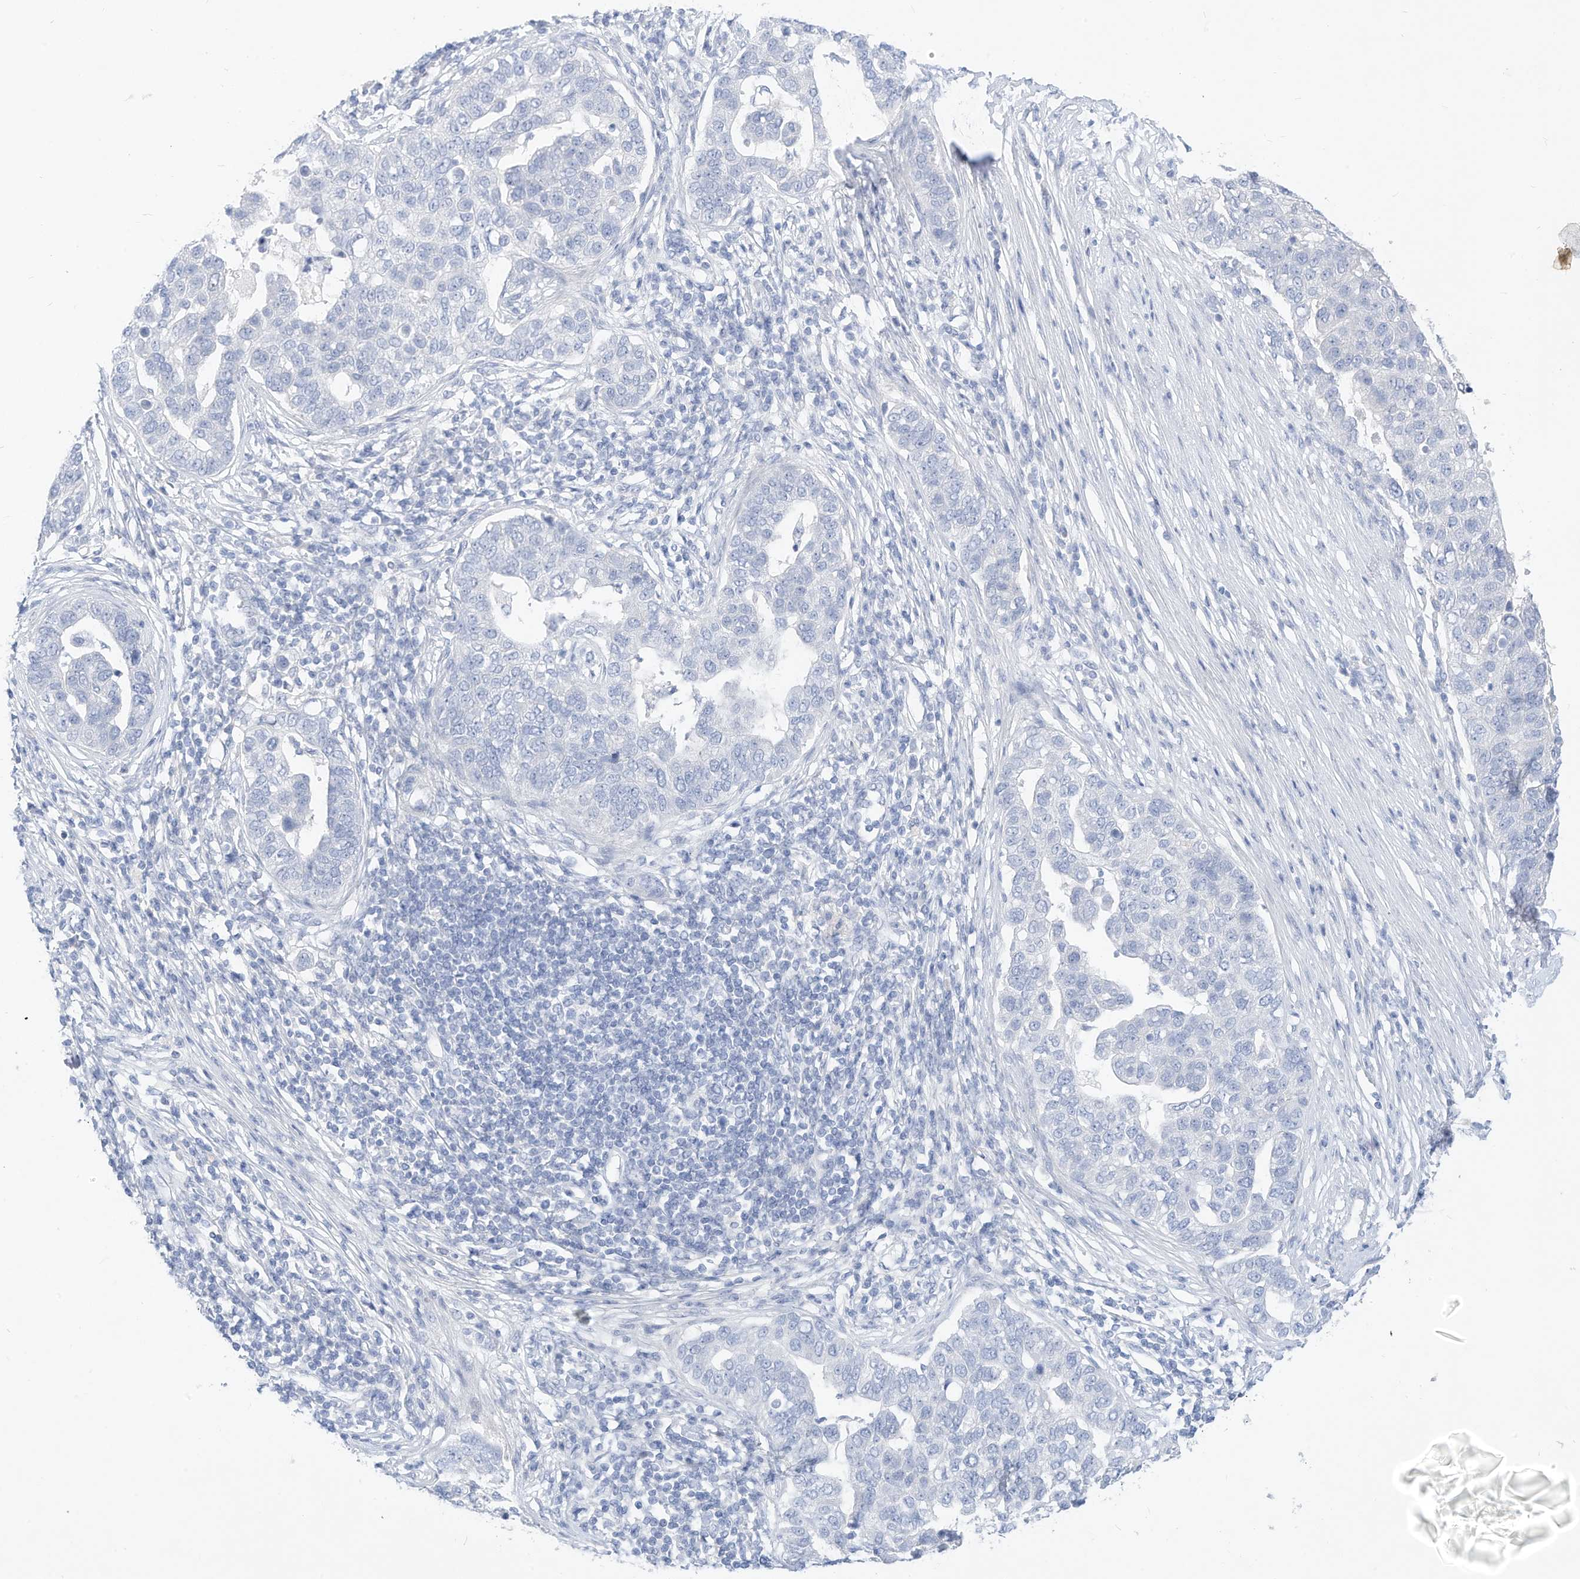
{"staining": {"intensity": "negative", "quantity": "none", "location": "none"}, "tissue": "pancreatic cancer", "cell_type": "Tumor cells", "image_type": "cancer", "snomed": [{"axis": "morphology", "description": "Adenocarcinoma, NOS"}, {"axis": "topography", "description": "Pancreas"}], "caption": "Immunohistochemistry image of neoplastic tissue: pancreatic cancer stained with DAB exhibits no significant protein positivity in tumor cells.", "gene": "SPOCD1", "patient": {"sex": "female", "age": 61}}